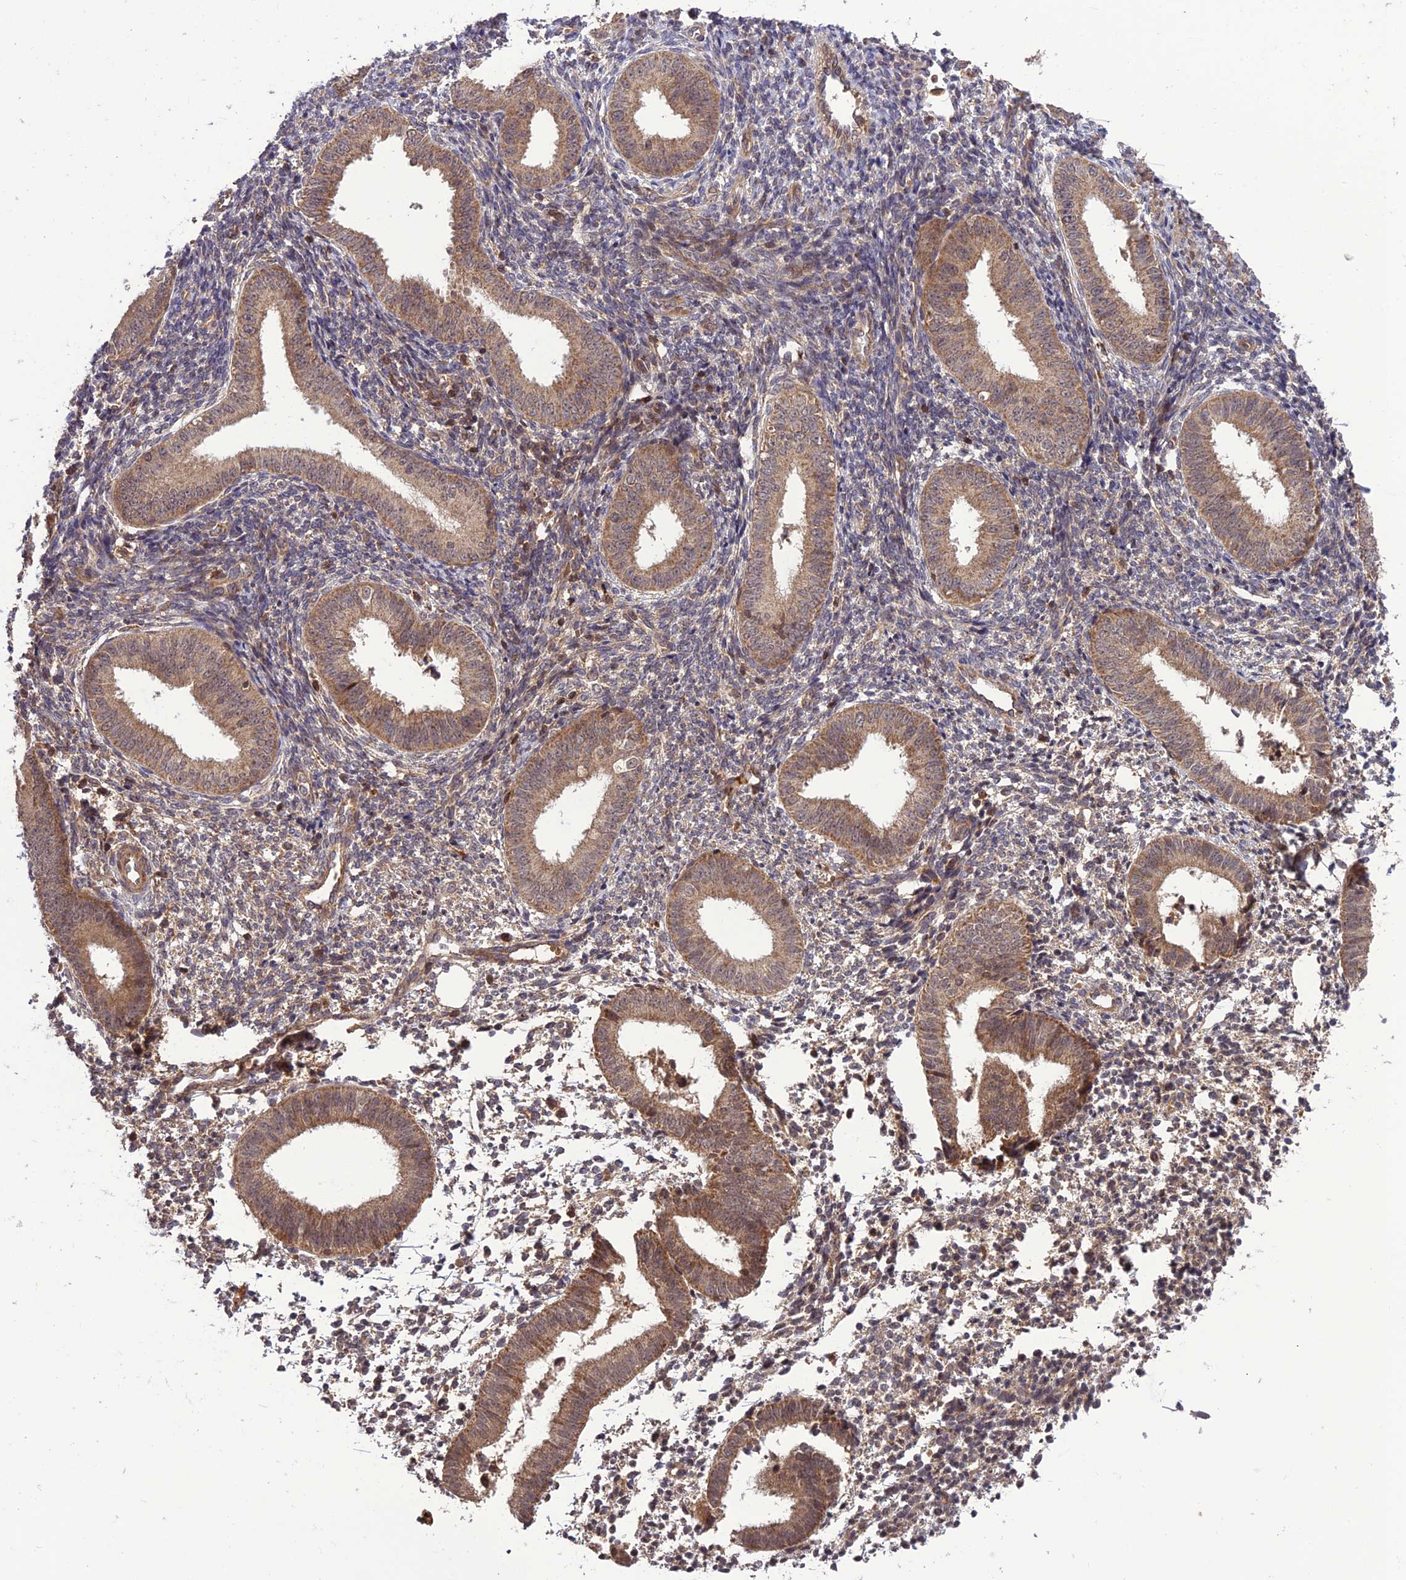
{"staining": {"intensity": "moderate", "quantity": "25%-75%", "location": "cytoplasmic/membranous"}, "tissue": "endometrium", "cell_type": "Cells in endometrial stroma", "image_type": "normal", "snomed": [{"axis": "morphology", "description": "Normal tissue, NOS"}, {"axis": "topography", "description": "Uterus"}, {"axis": "topography", "description": "Endometrium"}], "caption": "Brown immunohistochemical staining in unremarkable endometrium displays moderate cytoplasmic/membranous expression in approximately 25%-75% of cells in endometrial stroma.", "gene": "NDUFC1", "patient": {"sex": "female", "age": 48}}